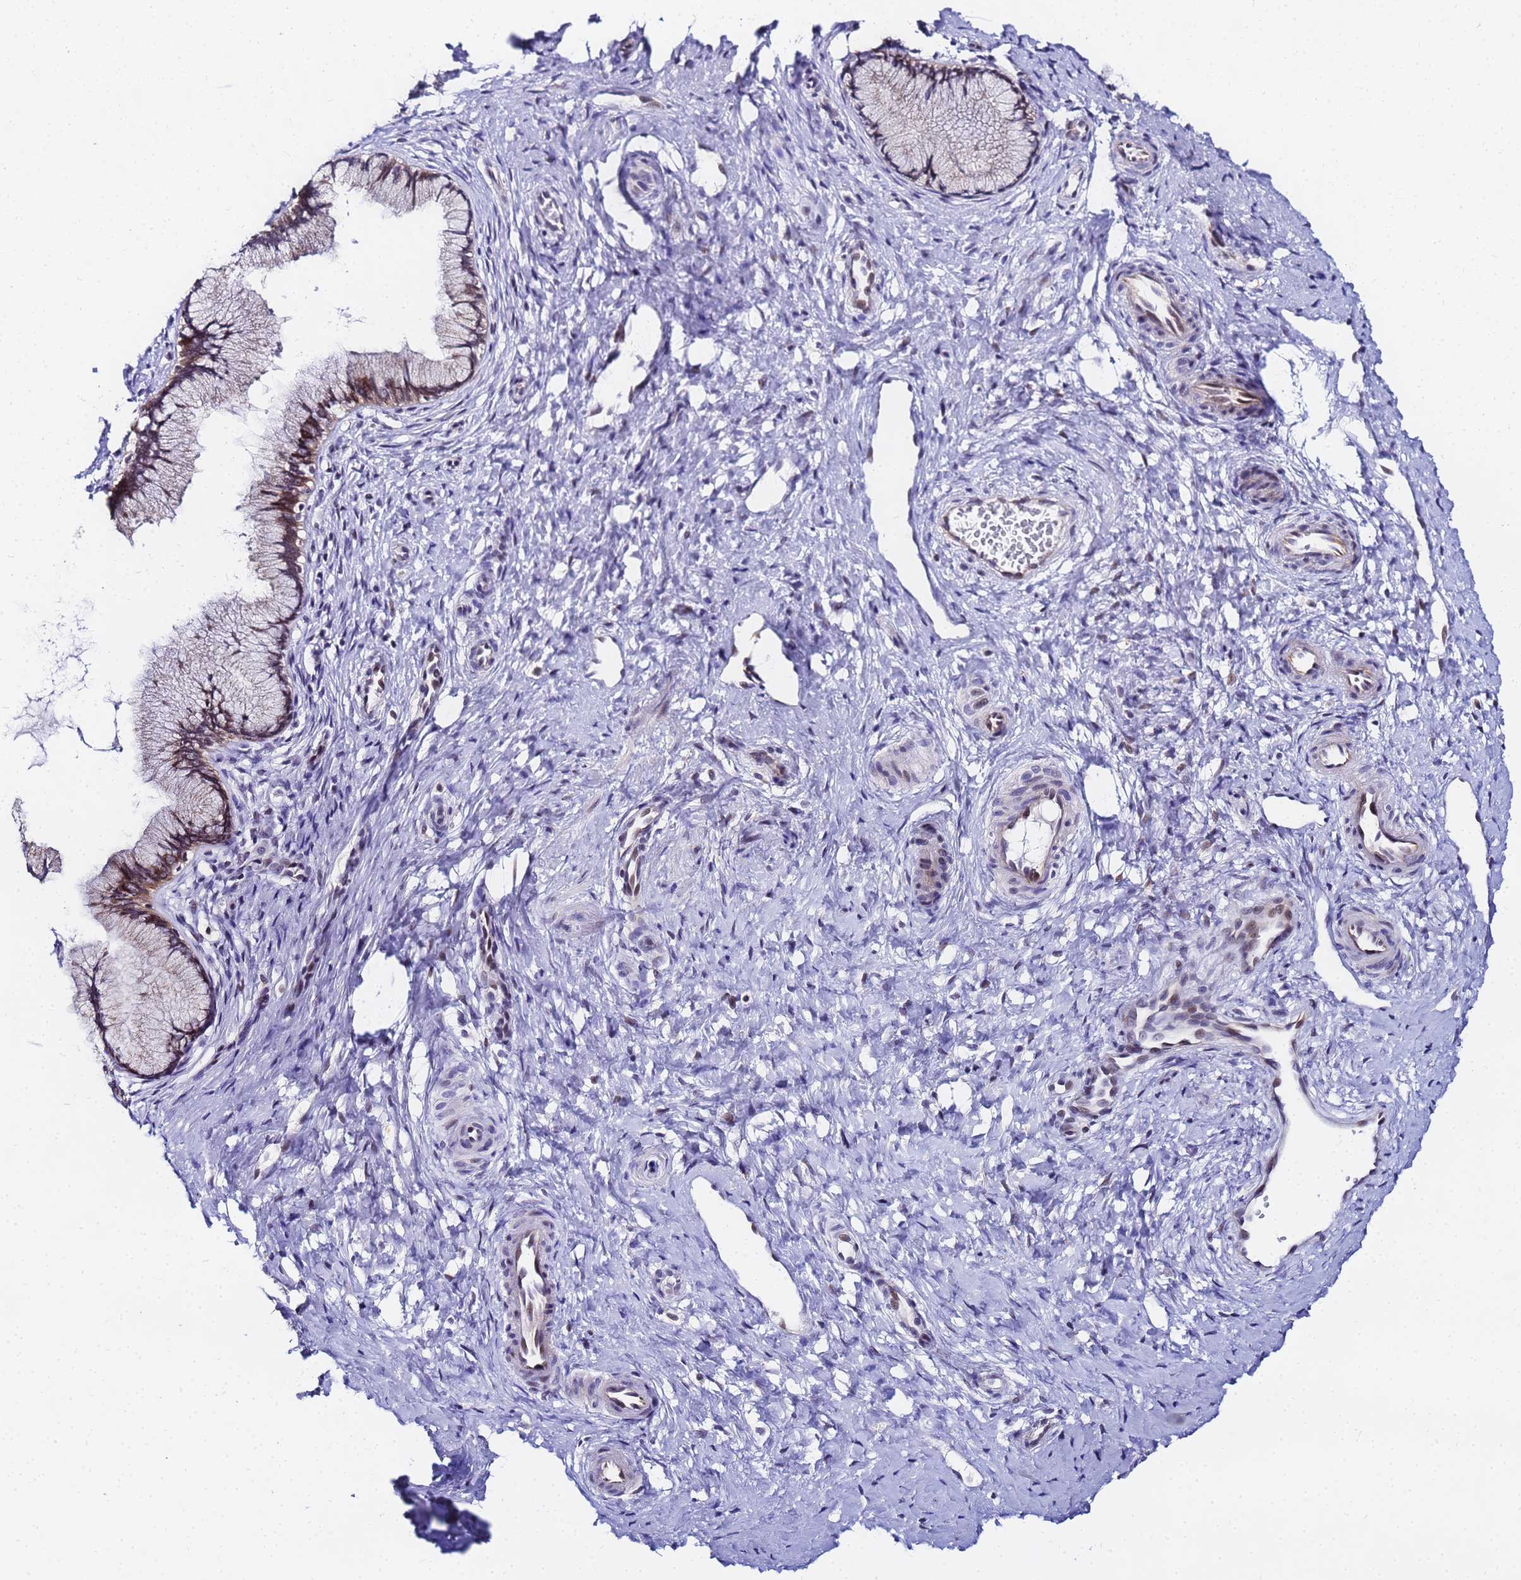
{"staining": {"intensity": "weak", "quantity": "25%-75%", "location": "cytoplasmic/membranous,nuclear"}, "tissue": "cervix", "cell_type": "Glandular cells", "image_type": "normal", "snomed": [{"axis": "morphology", "description": "Normal tissue, NOS"}, {"axis": "topography", "description": "Cervix"}], "caption": "Cervix stained with DAB IHC reveals low levels of weak cytoplasmic/membranous,nuclear expression in approximately 25%-75% of glandular cells. The staining is performed using DAB brown chromogen to label protein expression. The nuclei are counter-stained blue using hematoxylin.", "gene": "CKMT1A", "patient": {"sex": "female", "age": 36}}